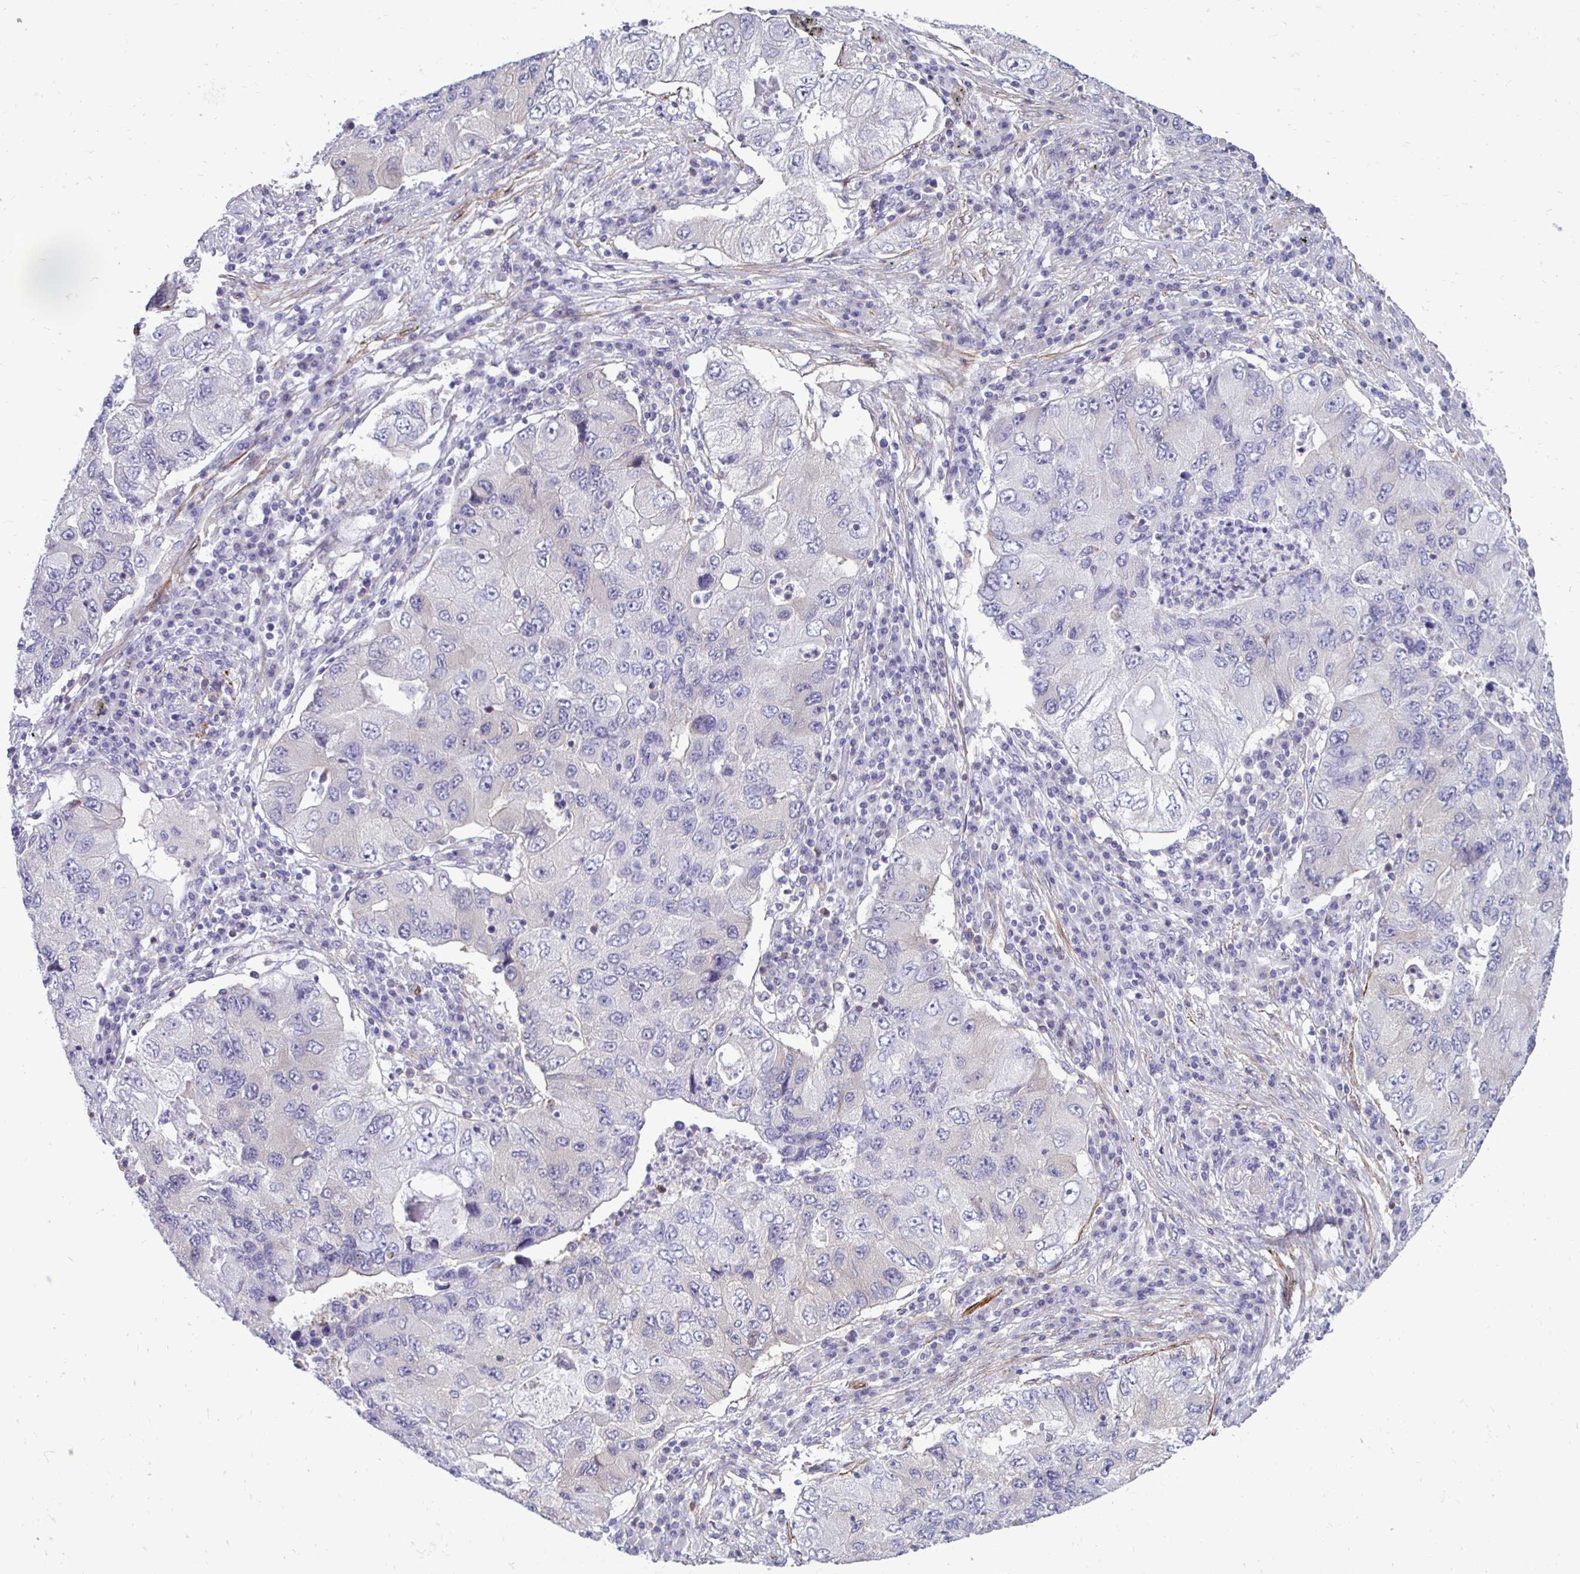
{"staining": {"intensity": "negative", "quantity": "none", "location": "none"}, "tissue": "lung cancer", "cell_type": "Tumor cells", "image_type": "cancer", "snomed": [{"axis": "morphology", "description": "Adenocarcinoma, NOS"}, {"axis": "morphology", "description": "Adenocarcinoma, metastatic, NOS"}, {"axis": "topography", "description": "Lymph node"}, {"axis": "topography", "description": "Lung"}], "caption": "Tumor cells are negative for brown protein staining in metastatic adenocarcinoma (lung).", "gene": "CTPS1", "patient": {"sex": "female", "age": 54}}